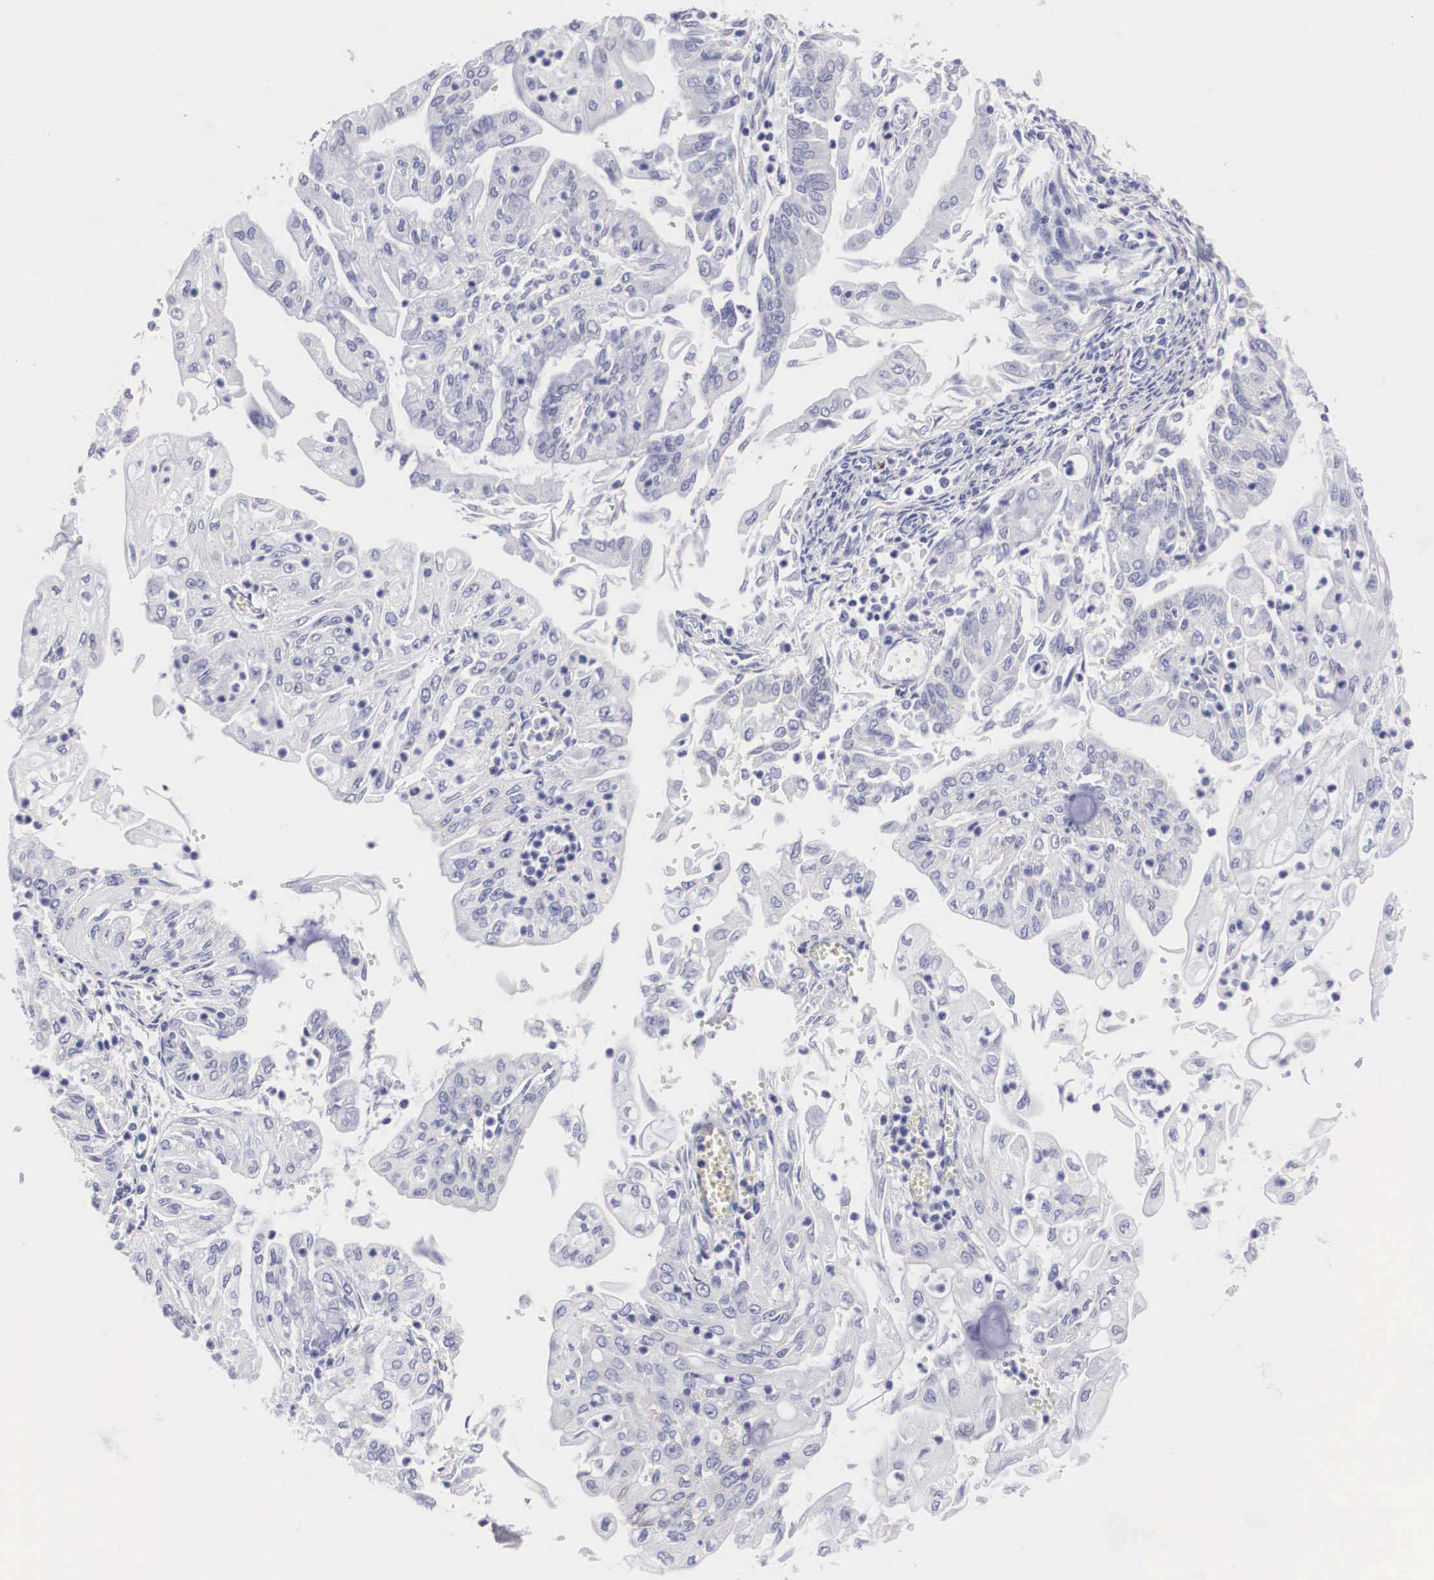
{"staining": {"intensity": "negative", "quantity": "none", "location": "none"}, "tissue": "endometrial cancer", "cell_type": "Tumor cells", "image_type": "cancer", "snomed": [{"axis": "morphology", "description": "Adenocarcinoma, NOS"}, {"axis": "topography", "description": "Endometrium"}], "caption": "Immunohistochemistry (IHC) of endometrial cancer exhibits no positivity in tumor cells.", "gene": "ARMCX3", "patient": {"sex": "female", "age": 75}}